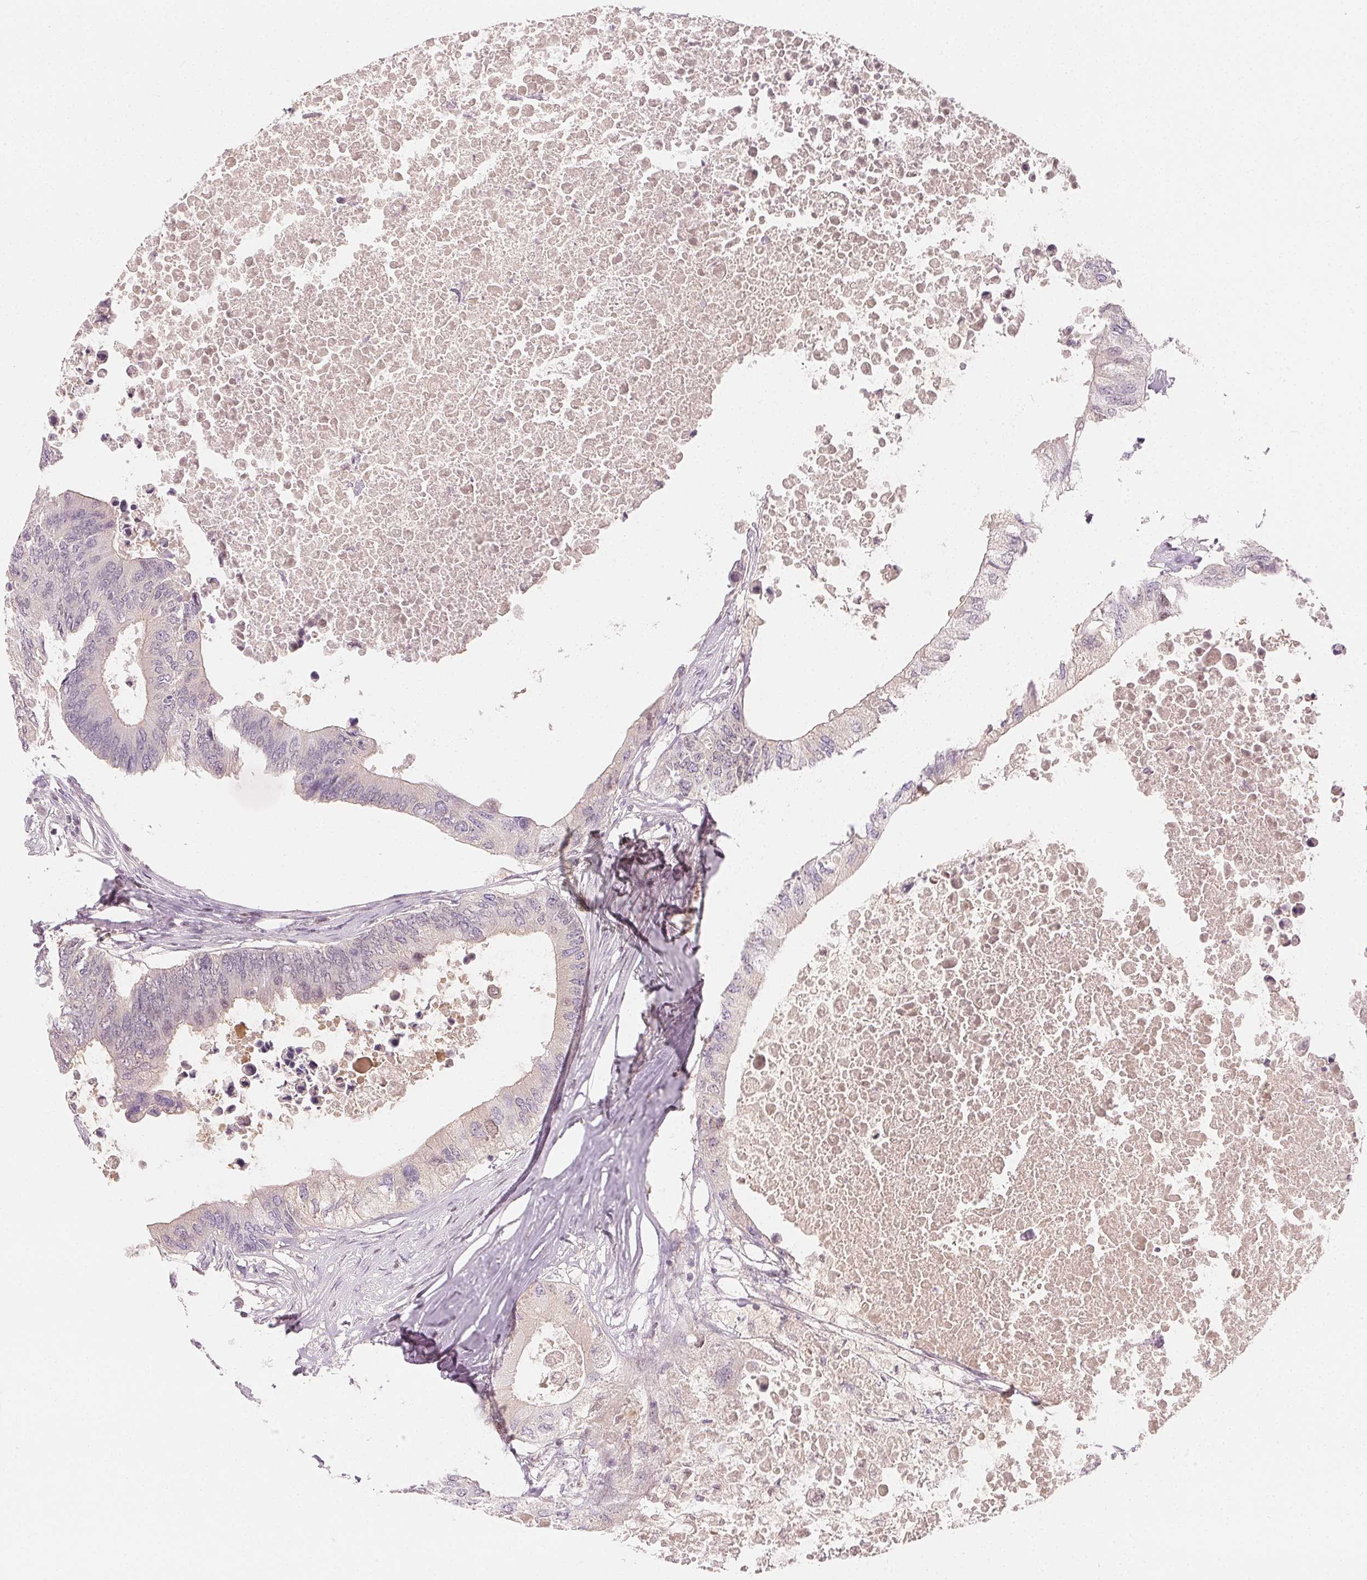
{"staining": {"intensity": "negative", "quantity": "none", "location": "none"}, "tissue": "colorectal cancer", "cell_type": "Tumor cells", "image_type": "cancer", "snomed": [{"axis": "morphology", "description": "Adenocarcinoma, NOS"}, {"axis": "topography", "description": "Colon"}], "caption": "Immunohistochemical staining of colorectal cancer displays no significant positivity in tumor cells.", "gene": "AFM", "patient": {"sex": "male", "age": 71}}